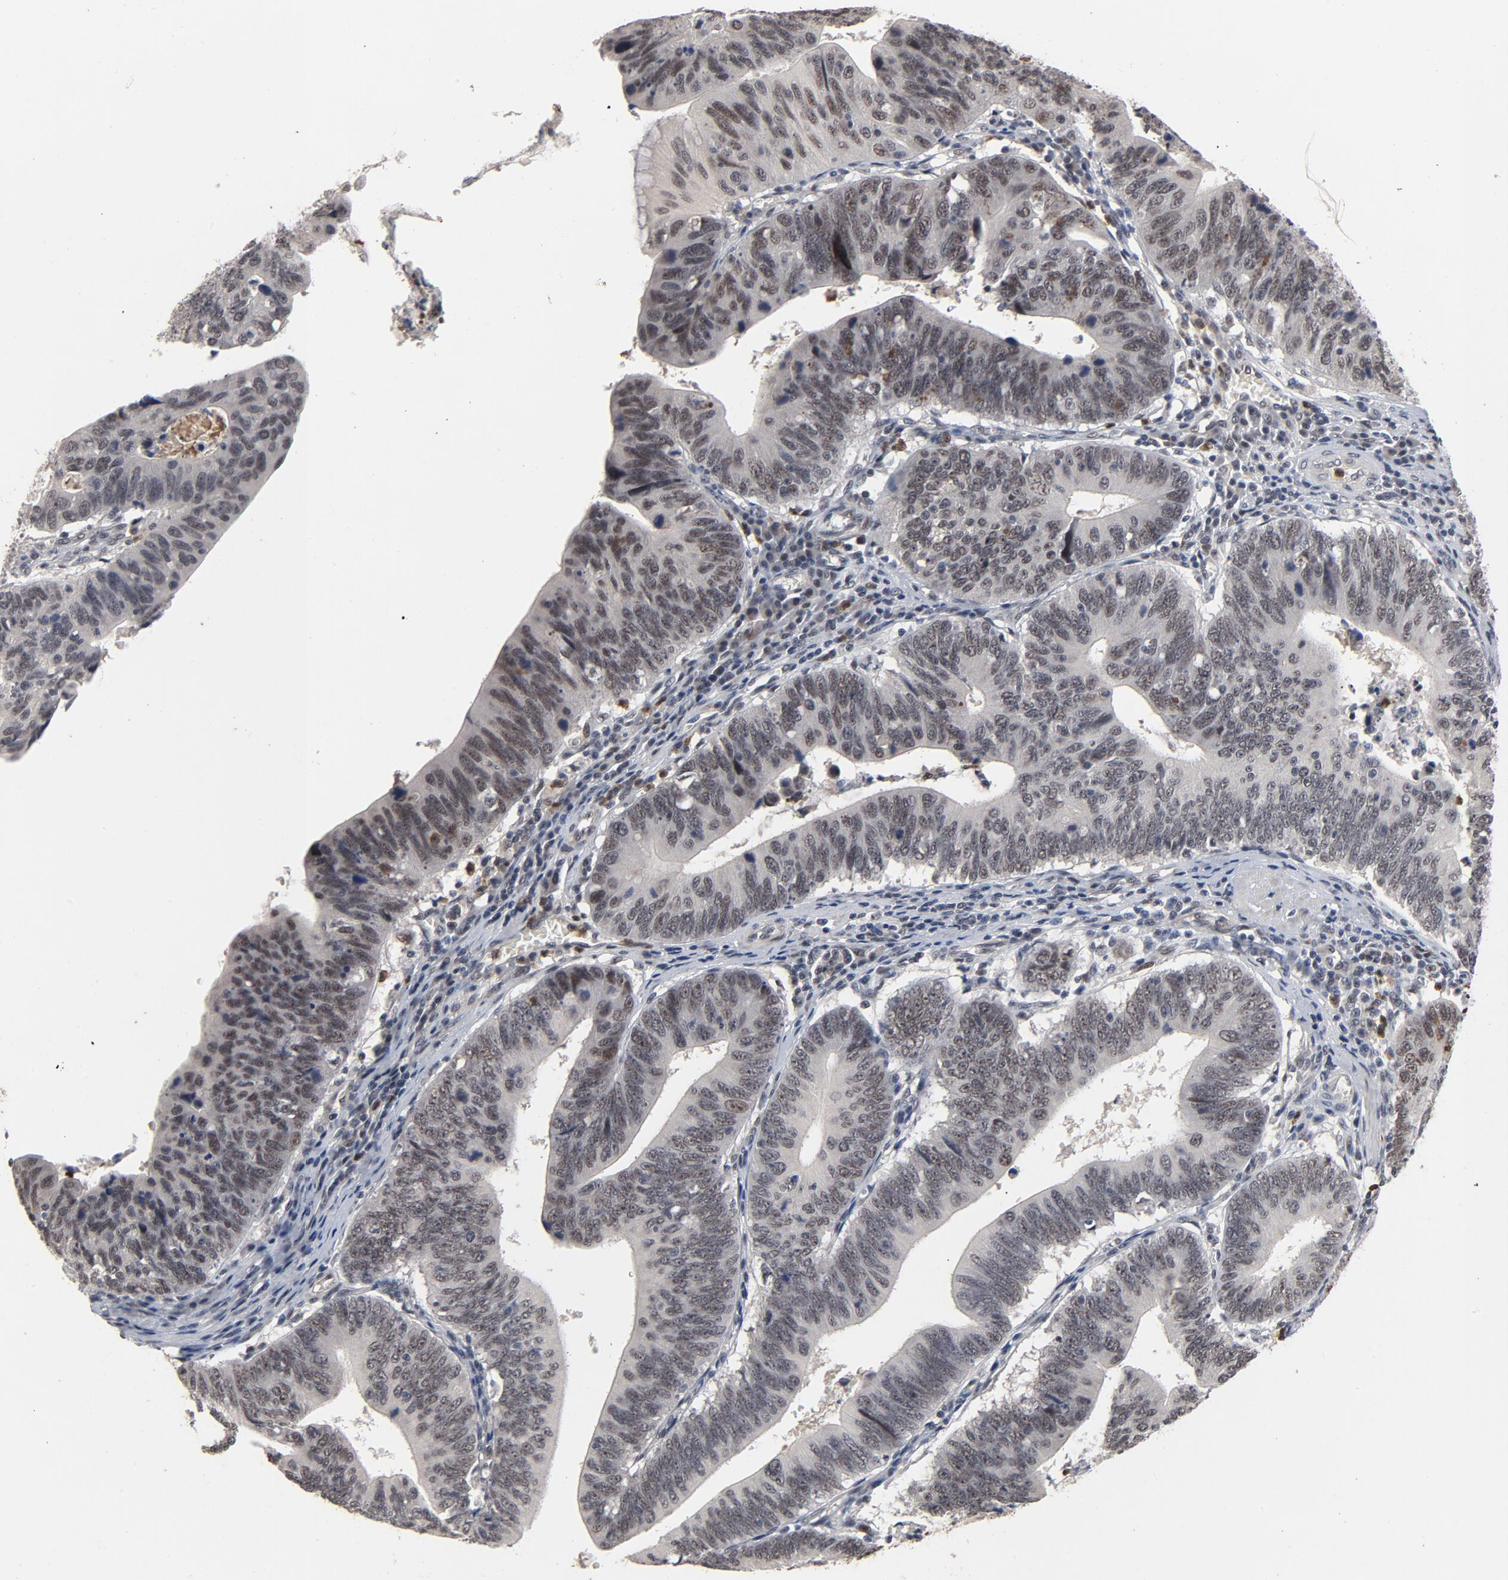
{"staining": {"intensity": "negative", "quantity": "none", "location": "none"}, "tissue": "stomach cancer", "cell_type": "Tumor cells", "image_type": "cancer", "snomed": [{"axis": "morphology", "description": "Adenocarcinoma, NOS"}, {"axis": "topography", "description": "Stomach"}], "caption": "High magnification brightfield microscopy of stomach adenocarcinoma stained with DAB (3,3'-diaminobenzidine) (brown) and counterstained with hematoxylin (blue): tumor cells show no significant positivity.", "gene": "RTL5", "patient": {"sex": "male", "age": 59}}